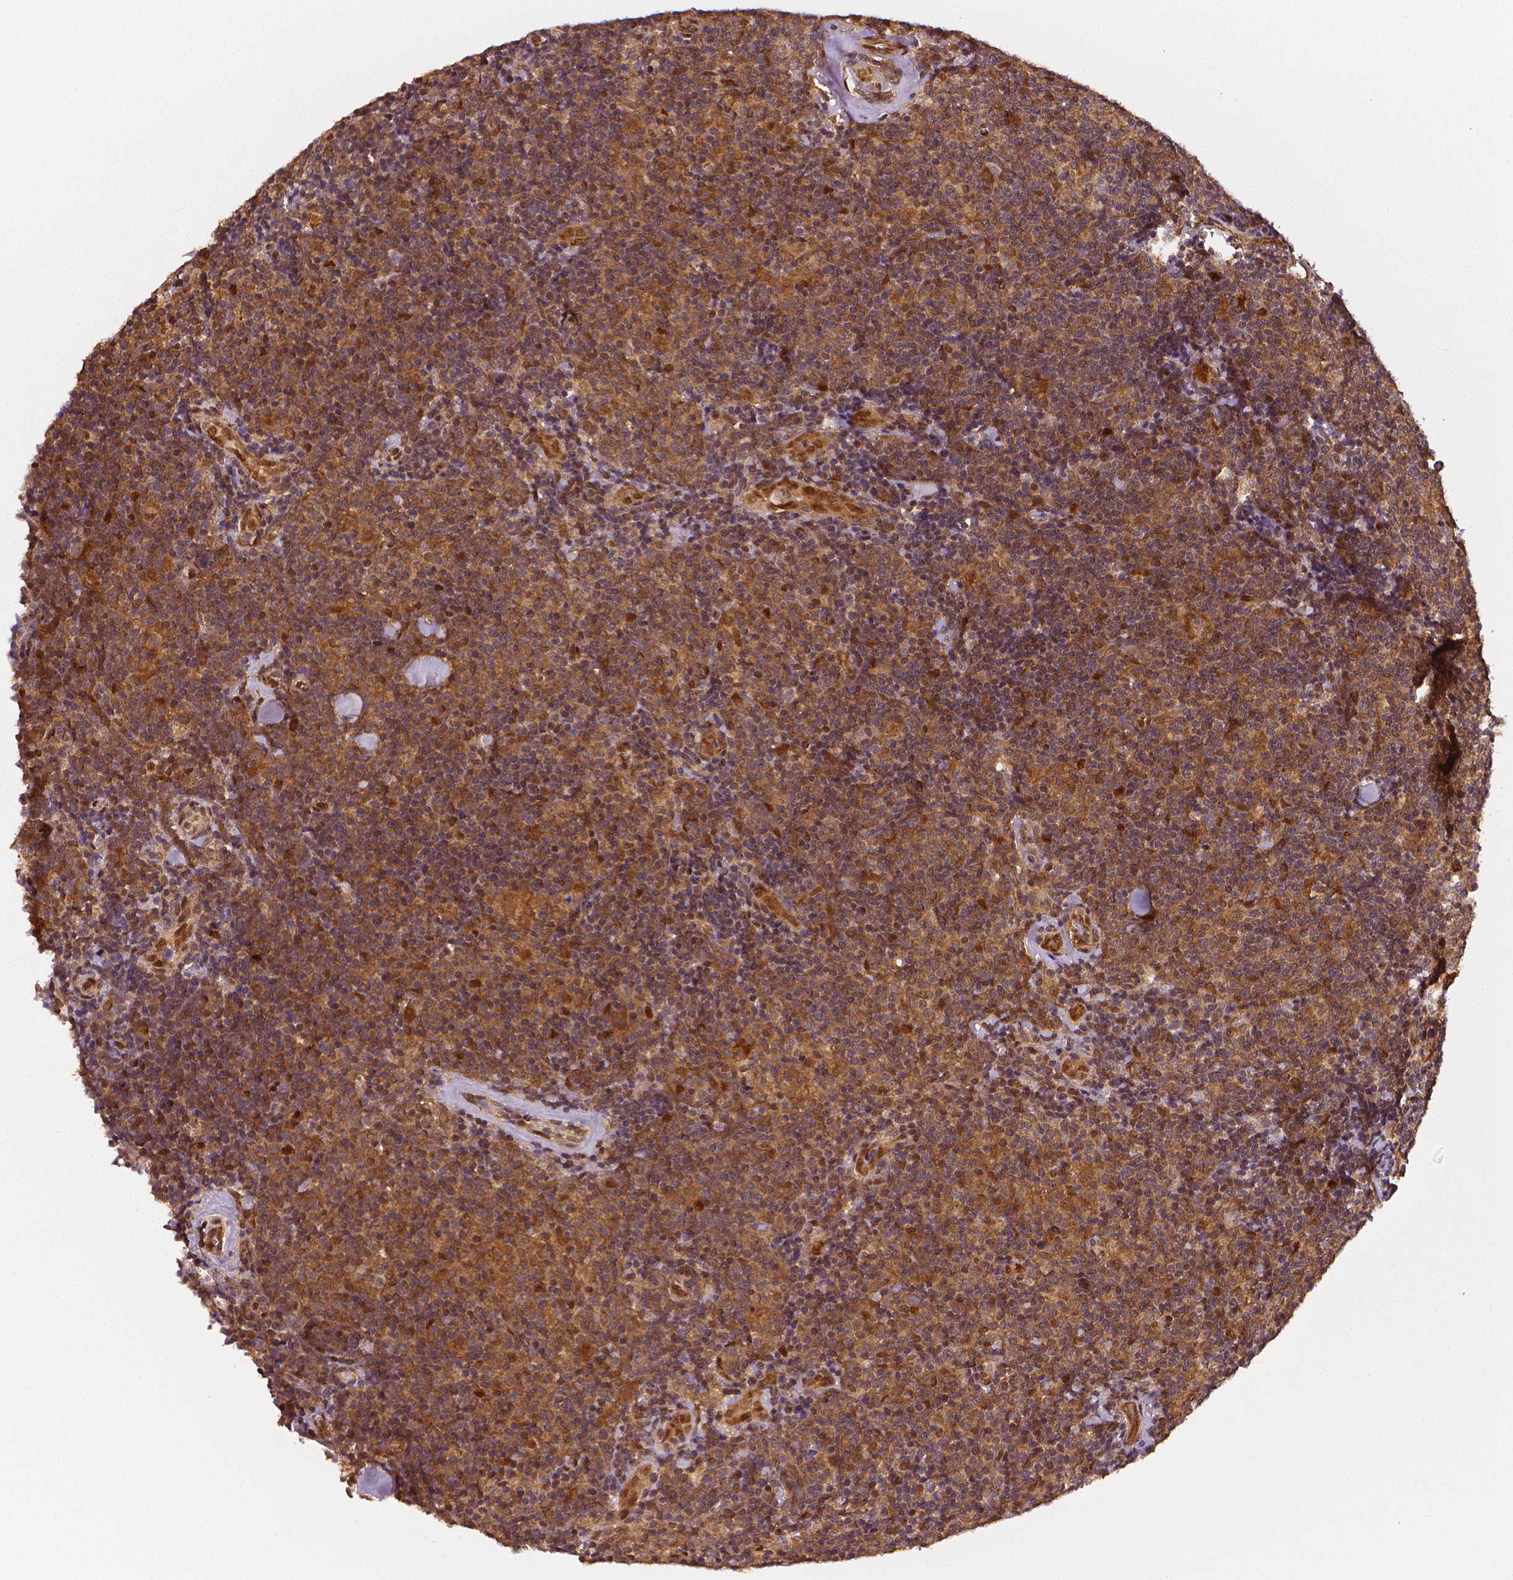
{"staining": {"intensity": "moderate", "quantity": ">75%", "location": "cytoplasmic/membranous"}, "tissue": "lymphoma", "cell_type": "Tumor cells", "image_type": "cancer", "snomed": [{"axis": "morphology", "description": "Malignant lymphoma, non-Hodgkin's type, Low grade"}, {"axis": "topography", "description": "Lymph node"}], "caption": "Lymphoma was stained to show a protein in brown. There is medium levels of moderate cytoplasmic/membranous staining in about >75% of tumor cells.", "gene": "STAT3", "patient": {"sex": "female", "age": 56}}